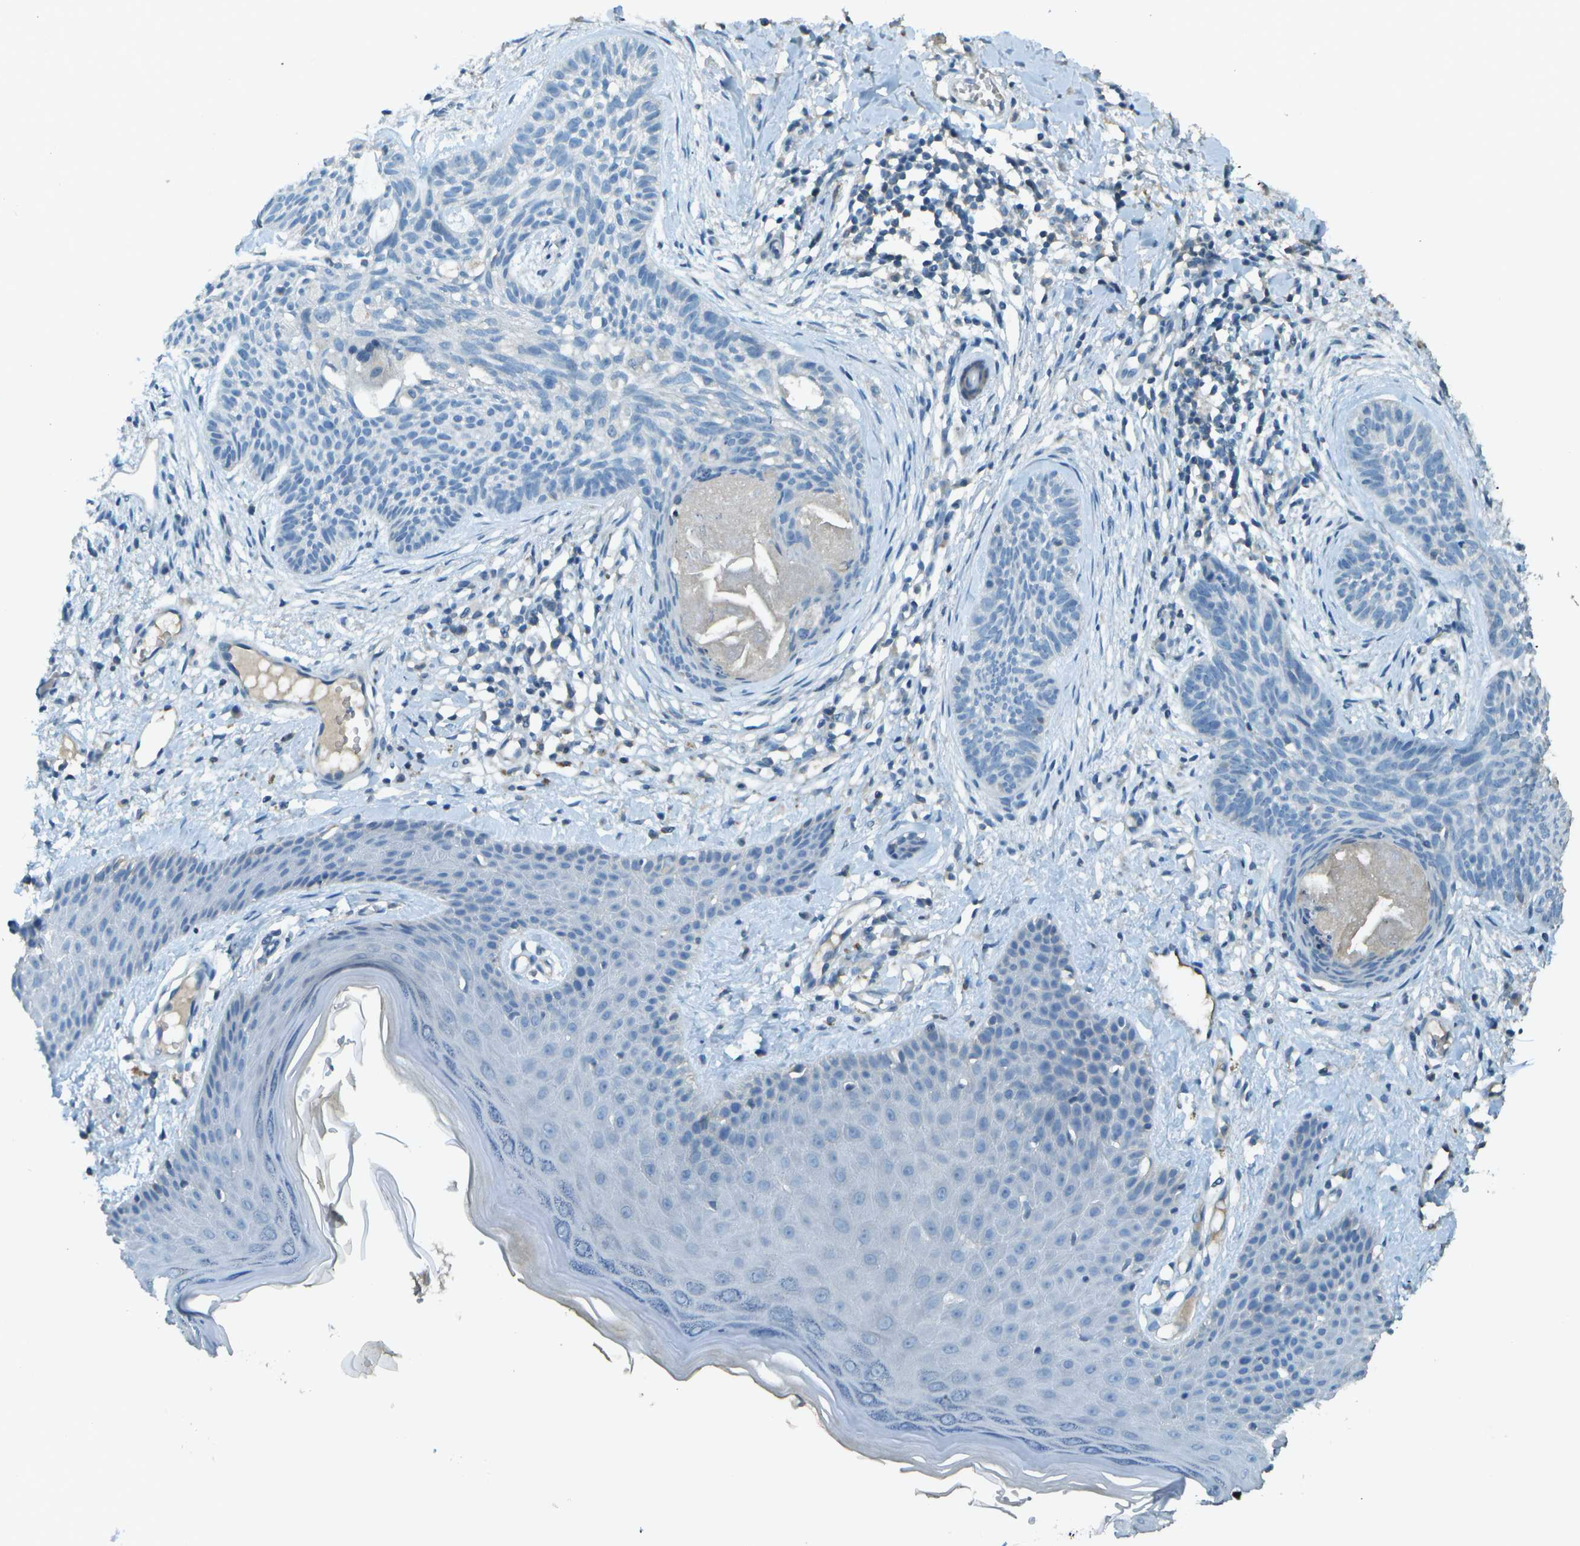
{"staining": {"intensity": "negative", "quantity": "none", "location": "none"}, "tissue": "skin cancer", "cell_type": "Tumor cells", "image_type": "cancer", "snomed": [{"axis": "morphology", "description": "Basal cell carcinoma"}, {"axis": "topography", "description": "Skin"}], "caption": "Skin cancer (basal cell carcinoma) was stained to show a protein in brown. There is no significant positivity in tumor cells.", "gene": "LGI2", "patient": {"sex": "female", "age": 59}}